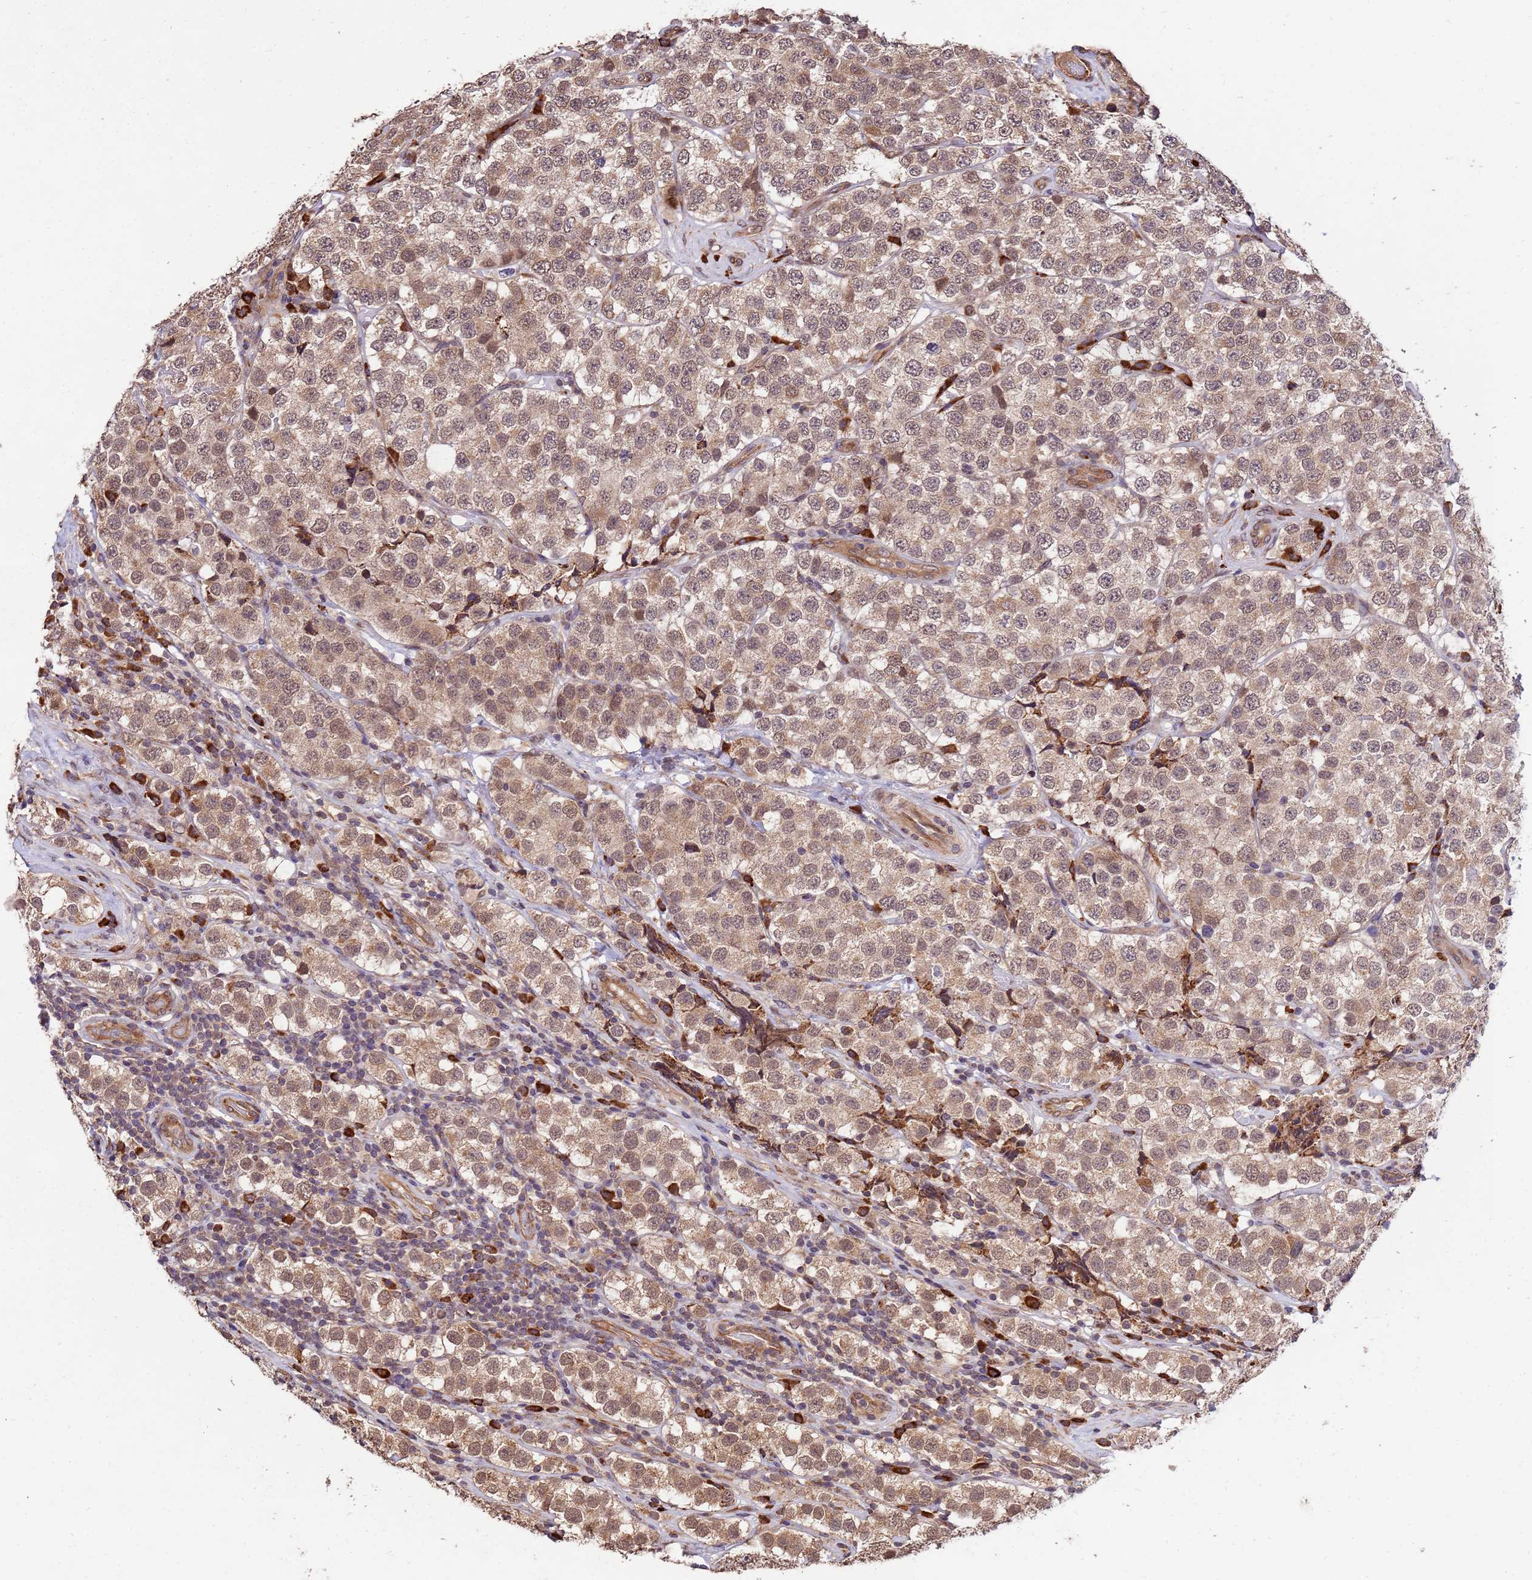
{"staining": {"intensity": "moderate", "quantity": ">75%", "location": "cytoplasmic/membranous,nuclear"}, "tissue": "testis cancer", "cell_type": "Tumor cells", "image_type": "cancer", "snomed": [{"axis": "morphology", "description": "Seminoma, NOS"}, {"axis": "topography", "description": "Testis"}], "caption": "High-magnification brightfield microscopy of seminoma (testis) stained with DAB (brown) and counterstained with hematoxylin (blue). tumor cells exhibit moderate cytoplasmic/membranous and nuclear positivity is present in about>75% of cells.", "gene": "ZNF619", "patient": {"sex": "male", "age": 34}}